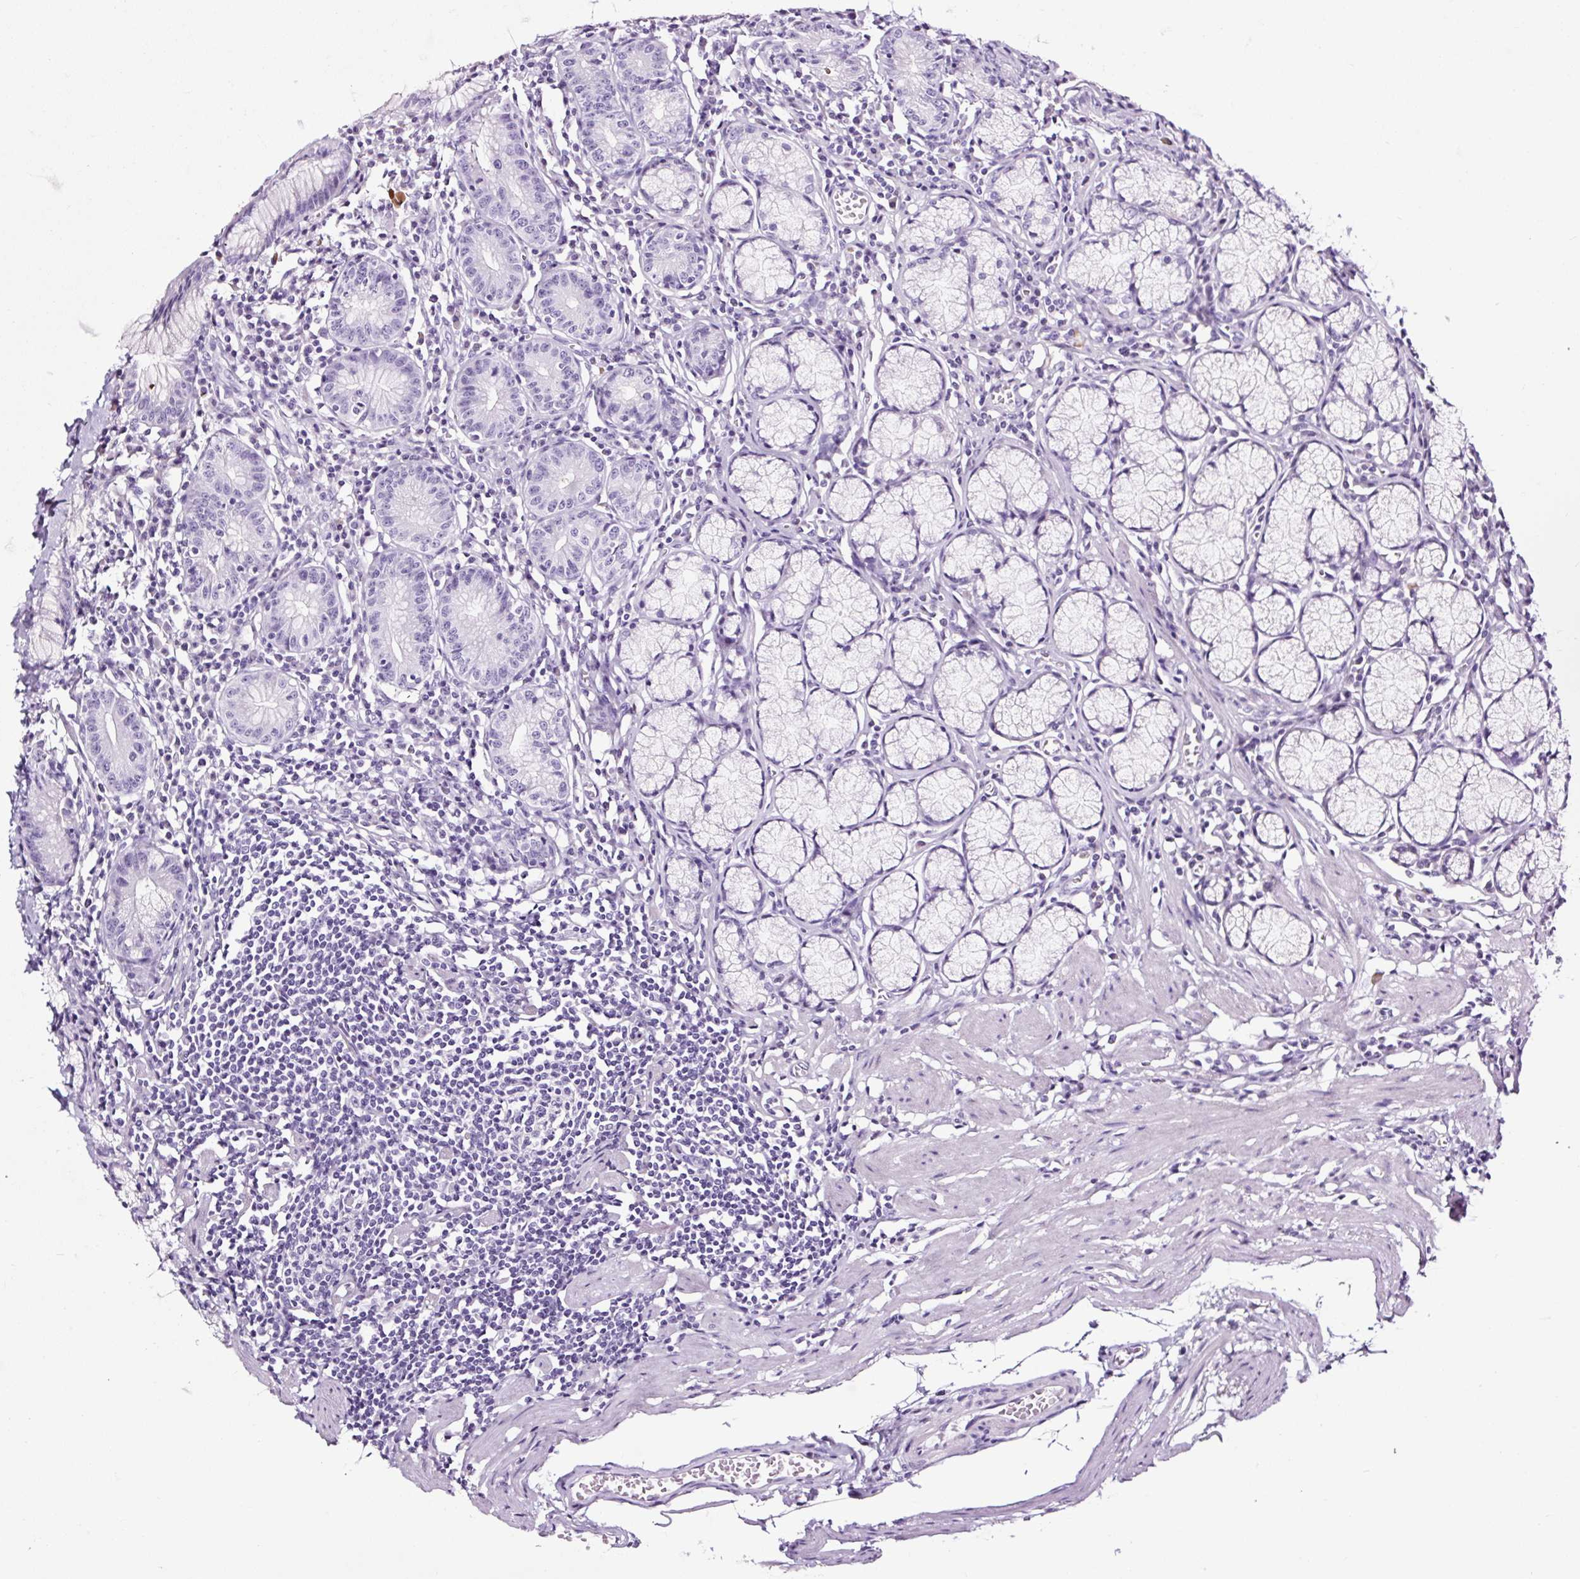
{"staining": {"intensity": "negative", "quantity": "none", "location": "none"}, "tissue": "stomach", "cell_type": "Glandular cells", "image_type": "normal", "snomed": [{"axis": "morphology", "description": "Normal tissue, NOS"}, {"axis": "topography", "description": "Stomach"}], "caption": "Immunohistochemistry (IHC) of benign human stomach exhibits no staining in glandular cells.", "gene": "NPHS2", "patient": {"sex": "male", "age": 55}}